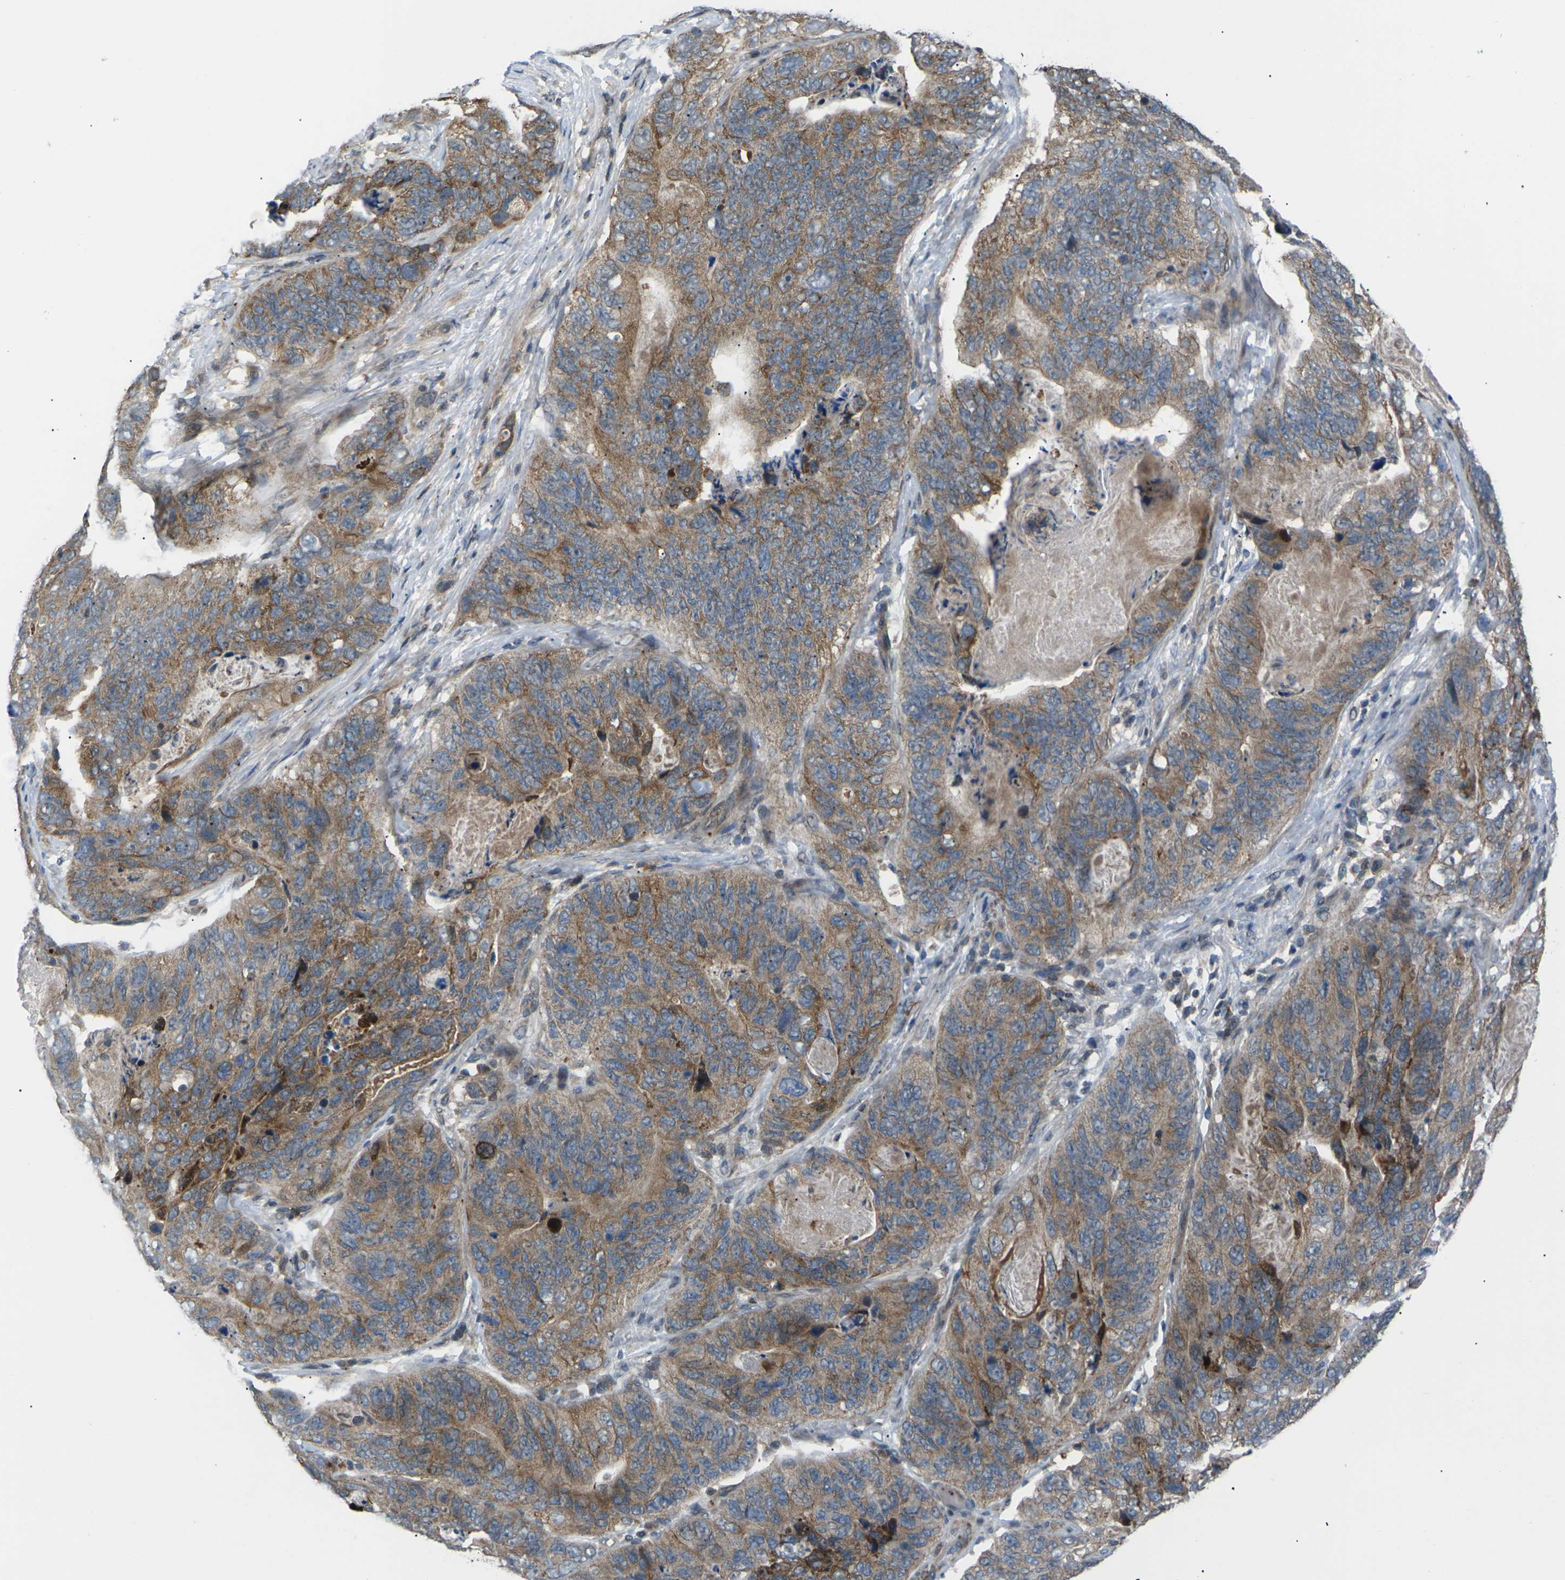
{"staining": {"intensity": "moderate", "quantity": ">75%", "location": "cytoplasmic/membranous"}, "tissue": "stomach cancer", "cell_type": "Tumor cells", "image_type": "cancer", "snomed": [{"axis": "morphology", "description": "Adenocarcinoma, NOS"}, {"axis": "topography", "description": "Stomach"}], "caption": "Immunohistochemistry (IHC) histopathology image of stomach cancer (adenocarcinoma) stained for a protein (brown), which reveals medium levels of moderate cytoplasmic/membranous expression in approximately >75% of tumor cells.", "gene": "RPS6KA3", "patient": {"sex": "female", "age": 89}}